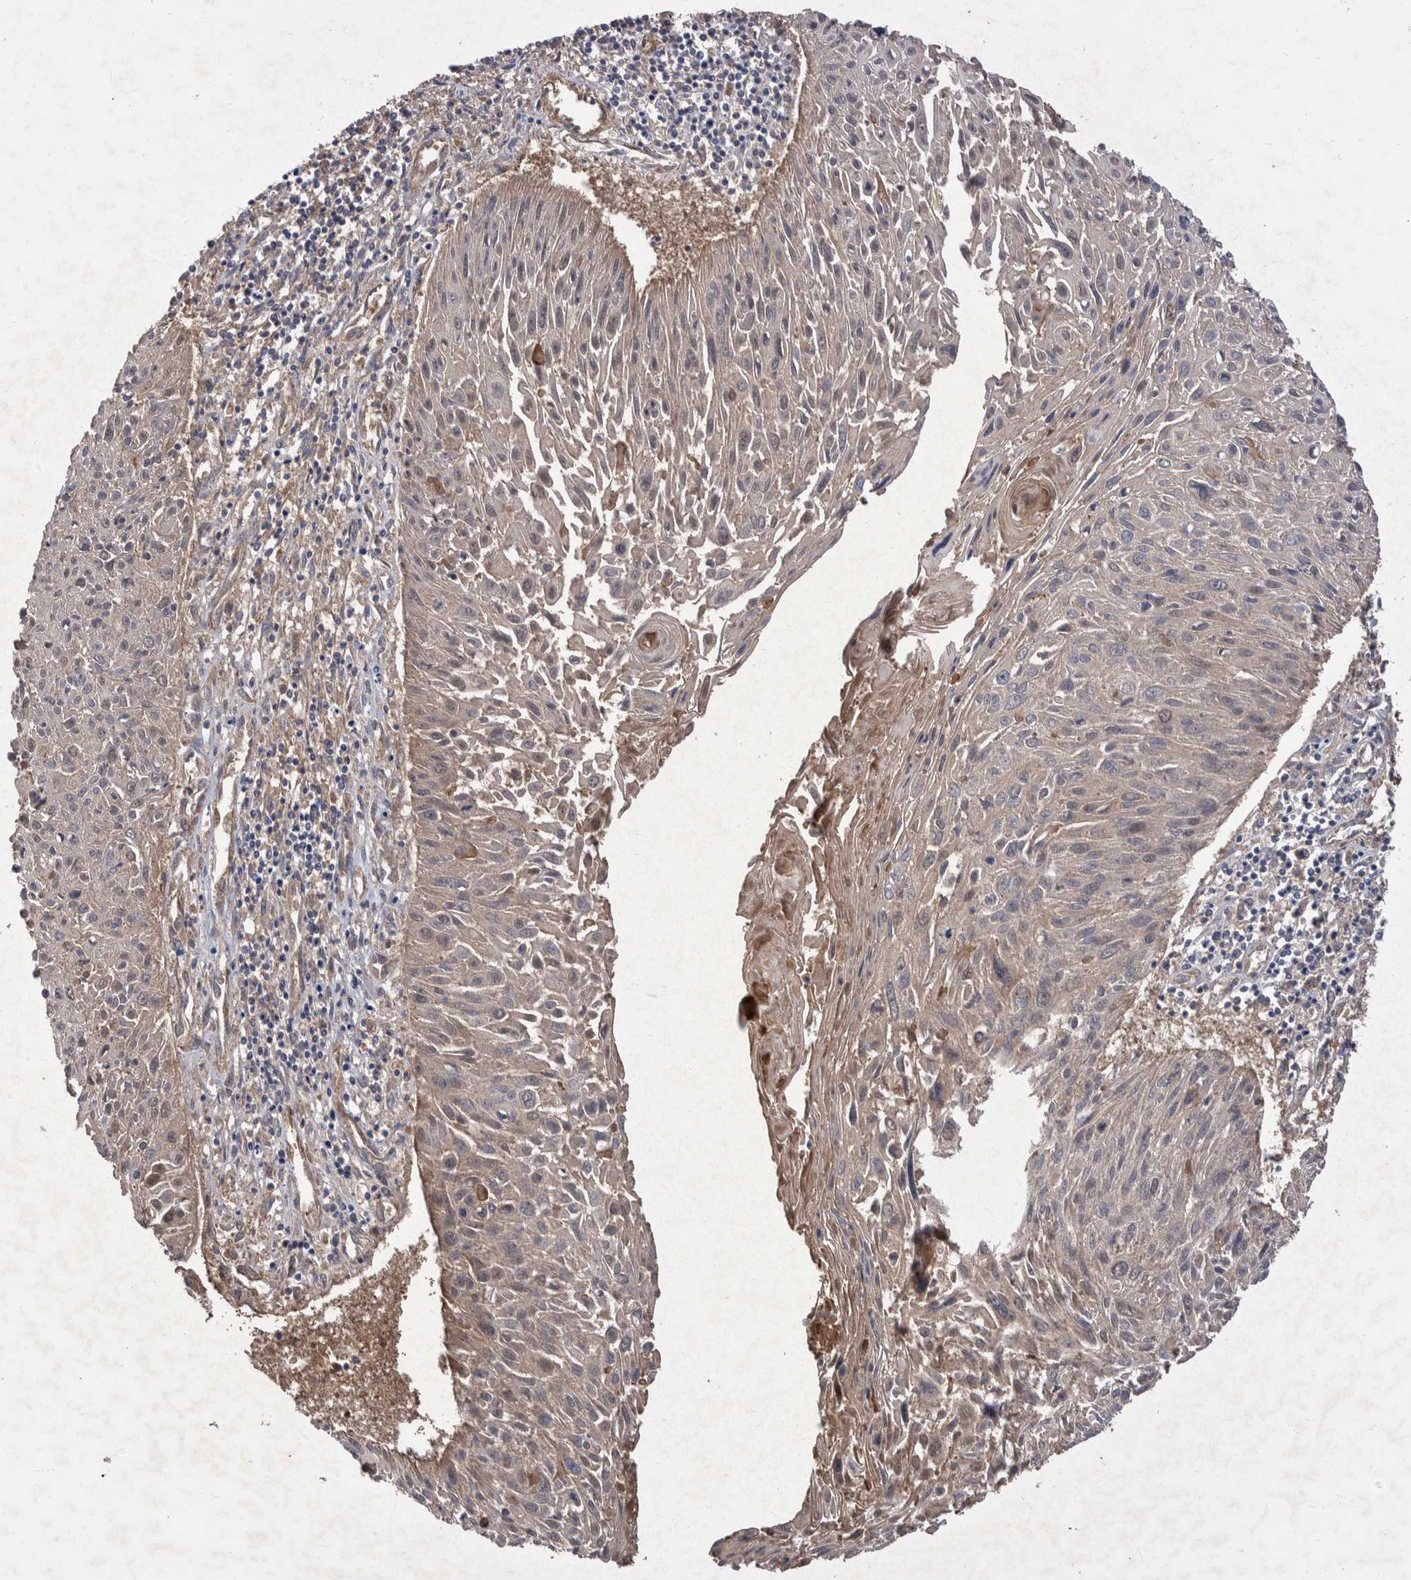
{"staining": {"intensity": "weak", "quantity": "25%-75%", "location": "cytoplasmic/membranous"}, "tissue": "cervical cancer", "cell_type": "Tumor cells", "image_type": "cancer", "snomed": [{"axis": "morphology", "description": "Squamous cell carcinoma, NOS"}, {"axis": "topography", "description": "Cervix"}], "caption": "IHC histopathology image of human cervical cancer stained for a protein (brown), which exhibits low levels of weak cytoplasmic/membranous staining in about 25%-75% of tumor cells.", "gene": "VBP1", "patient": {"sex": "female", "age": 51}}